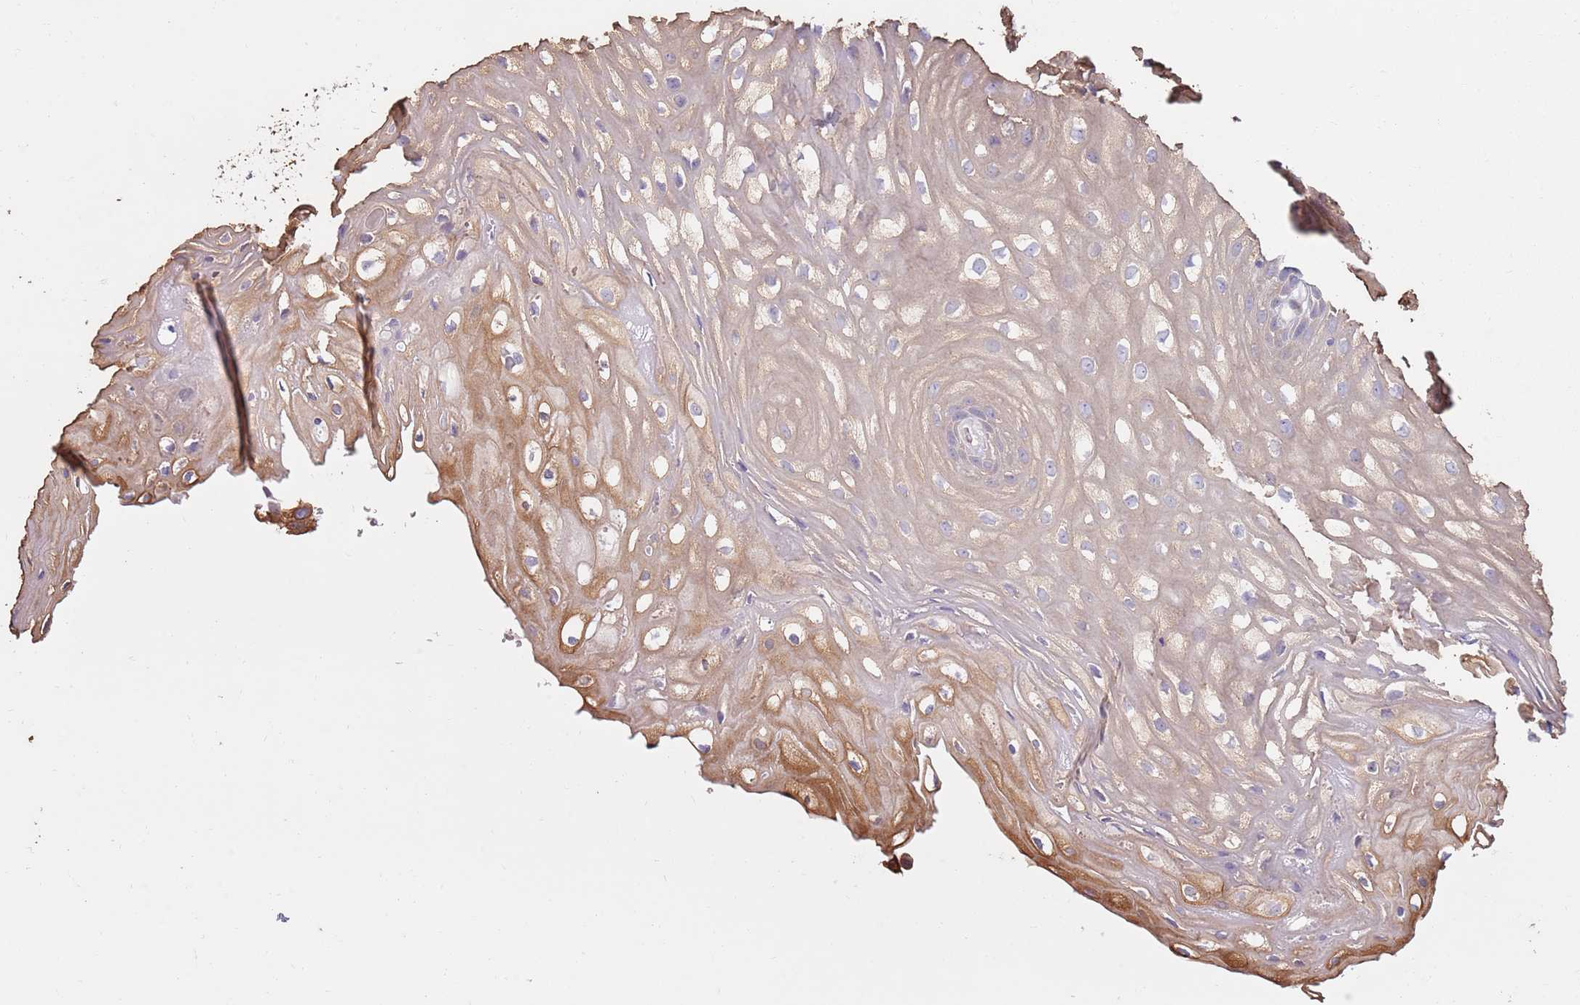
{"staining": {"intensity": "weak", "quantity": ">75%", "location": "cytoplasmic/membranous"}, "tissue": "vagina", "cell_type": "Squamous epithelial cells", "image_type": "normal", "snomed": [{"axis": "morphology", "description": "Normal tissue, NOS"}, {"axis": "topography", "description": "Vagina"}], "caption": "A photomicrograph of vagina stained for a protein demonstrates weak cytoplasmic/membranous brown staining in squamous epithelial cells.", "gene": "CAPN9", "patient": {"sex": "female", "age": 60}}